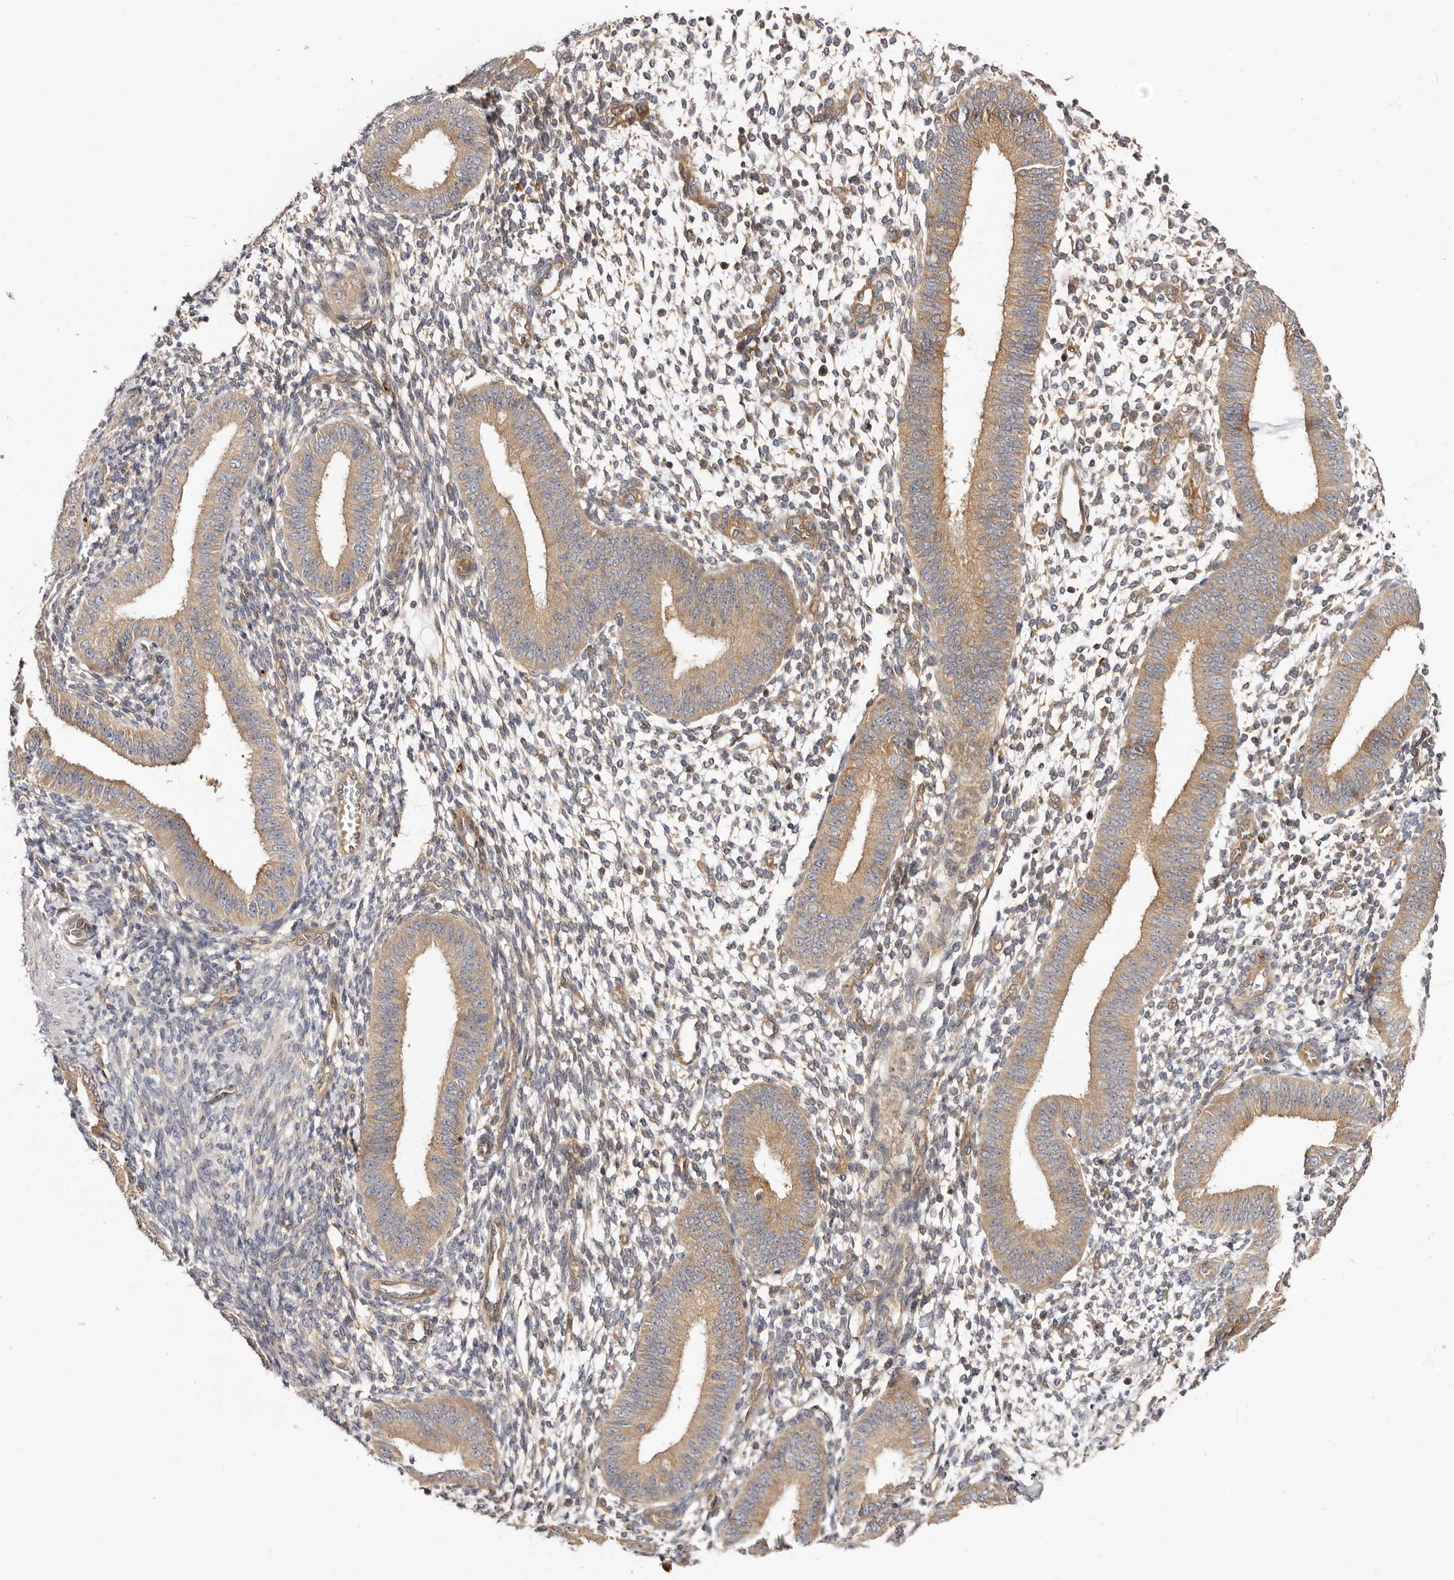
{"staining": {"intensity": "weak", "quantity": "<25%", "location": "cytoplasmic/membranous"}, "tissue": "endometrium", "cell_type": "Cells in endometrial stroma", "image_type": "normal", "snomed": [{"axis": "morphology", "description": "Normal tissue, NOS"}, {"axis": "topography", "description": "Uterus"}, {"axis": "topography", "description": "Endometrium"}], "caption": "The immunohistochemistry (IHC) micrograph has no significant positivity in cells in endometrial stroma of endometrium.", "gene": "PANK4", "patient": {"sex": "female", "age": 48}}